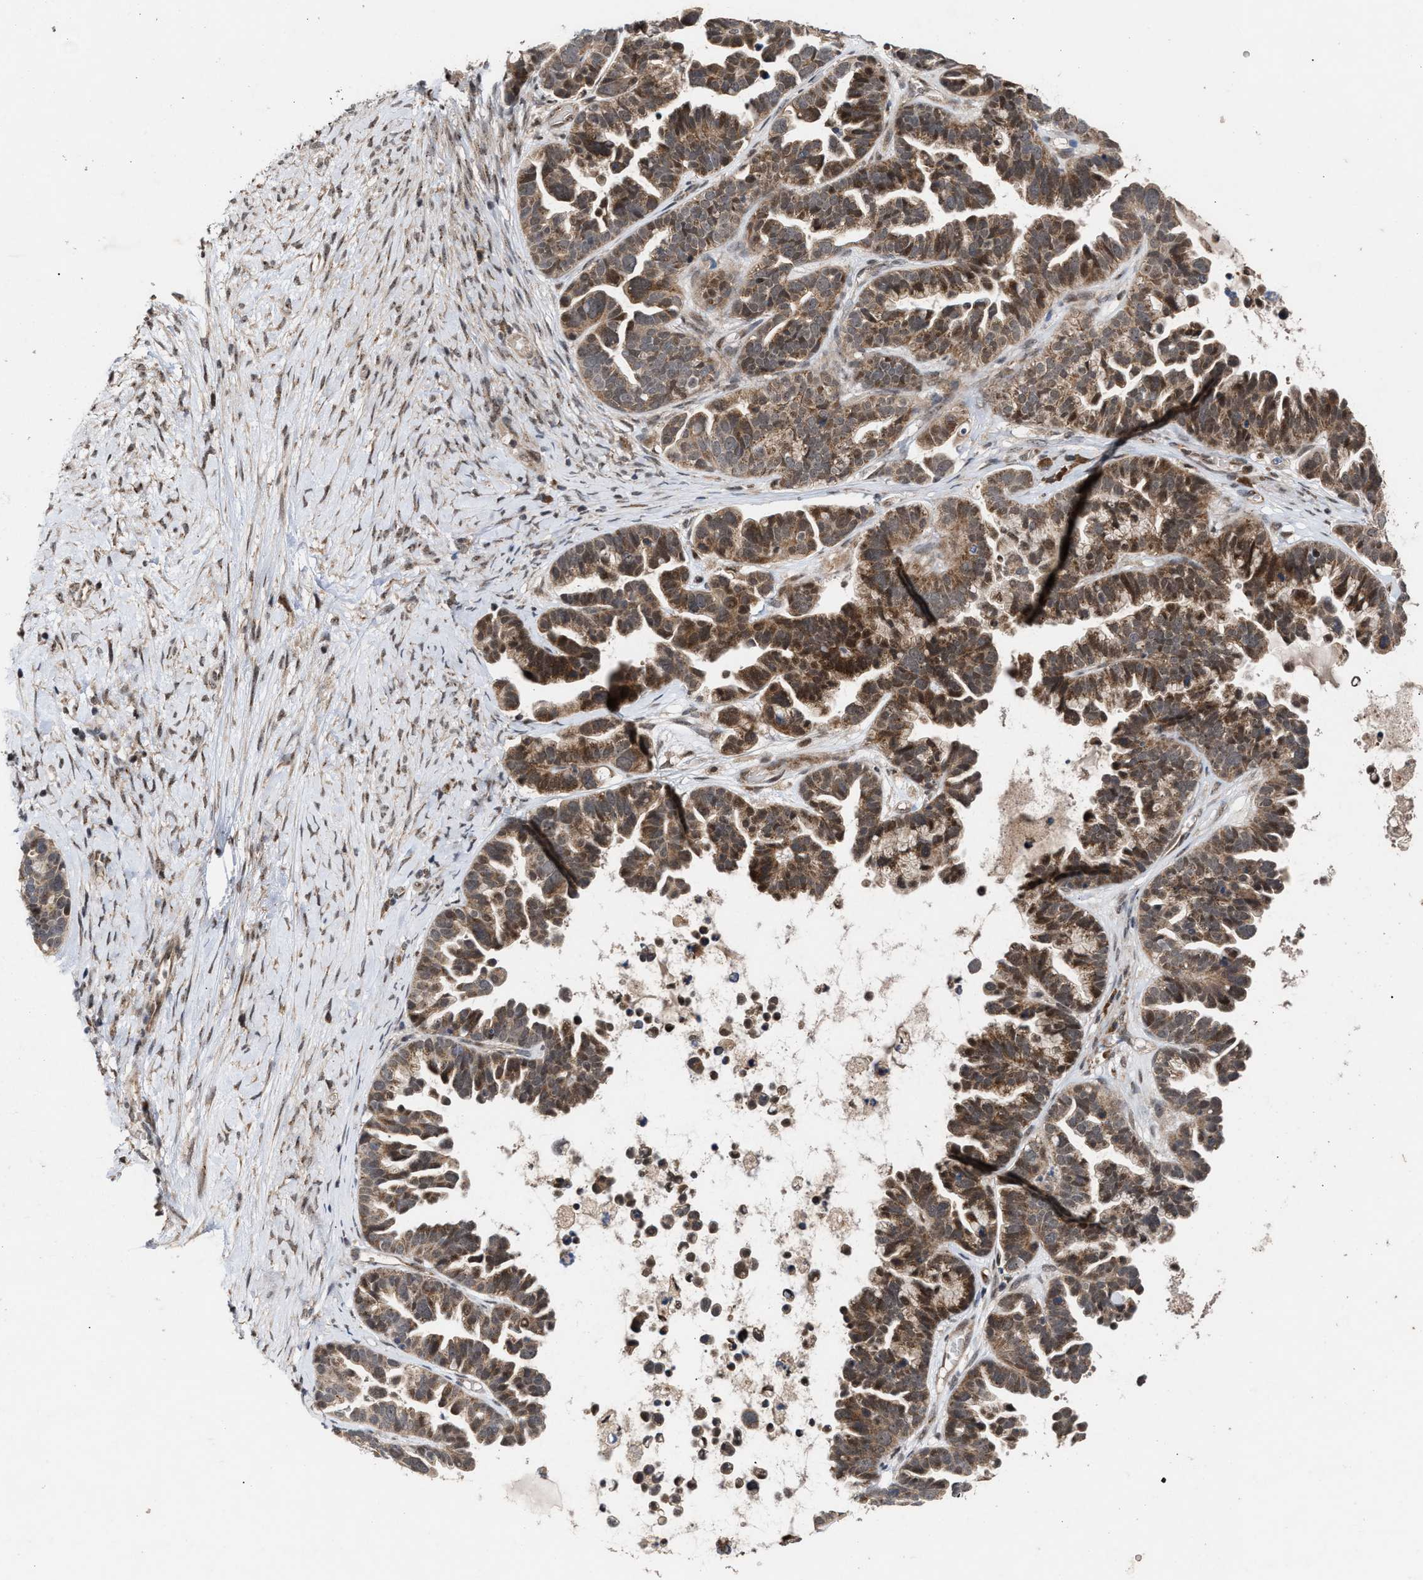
{"staining": {"intensity": "moderate", "quantity": ">75%", "location": "cytoplasmic/membranous"}, "tissue": "ovarian cancer", "cell_type": "Tumor cells", "image_type": "cancer", "snomed": [{"axis": "morphology", "description": "Cystadenocarcinoma, serous, NOS"}, {"axis": "topography", "description": "Ovary"}], "caption": "A medium amount of moderate cytoplasmic/membranous positivity is present in about >75% of tumor cells in serous cystadenocarcinoma (ovarian) tissue.", "gene": "MKNK2", "patient": {"sex": "female", "age": 56}}